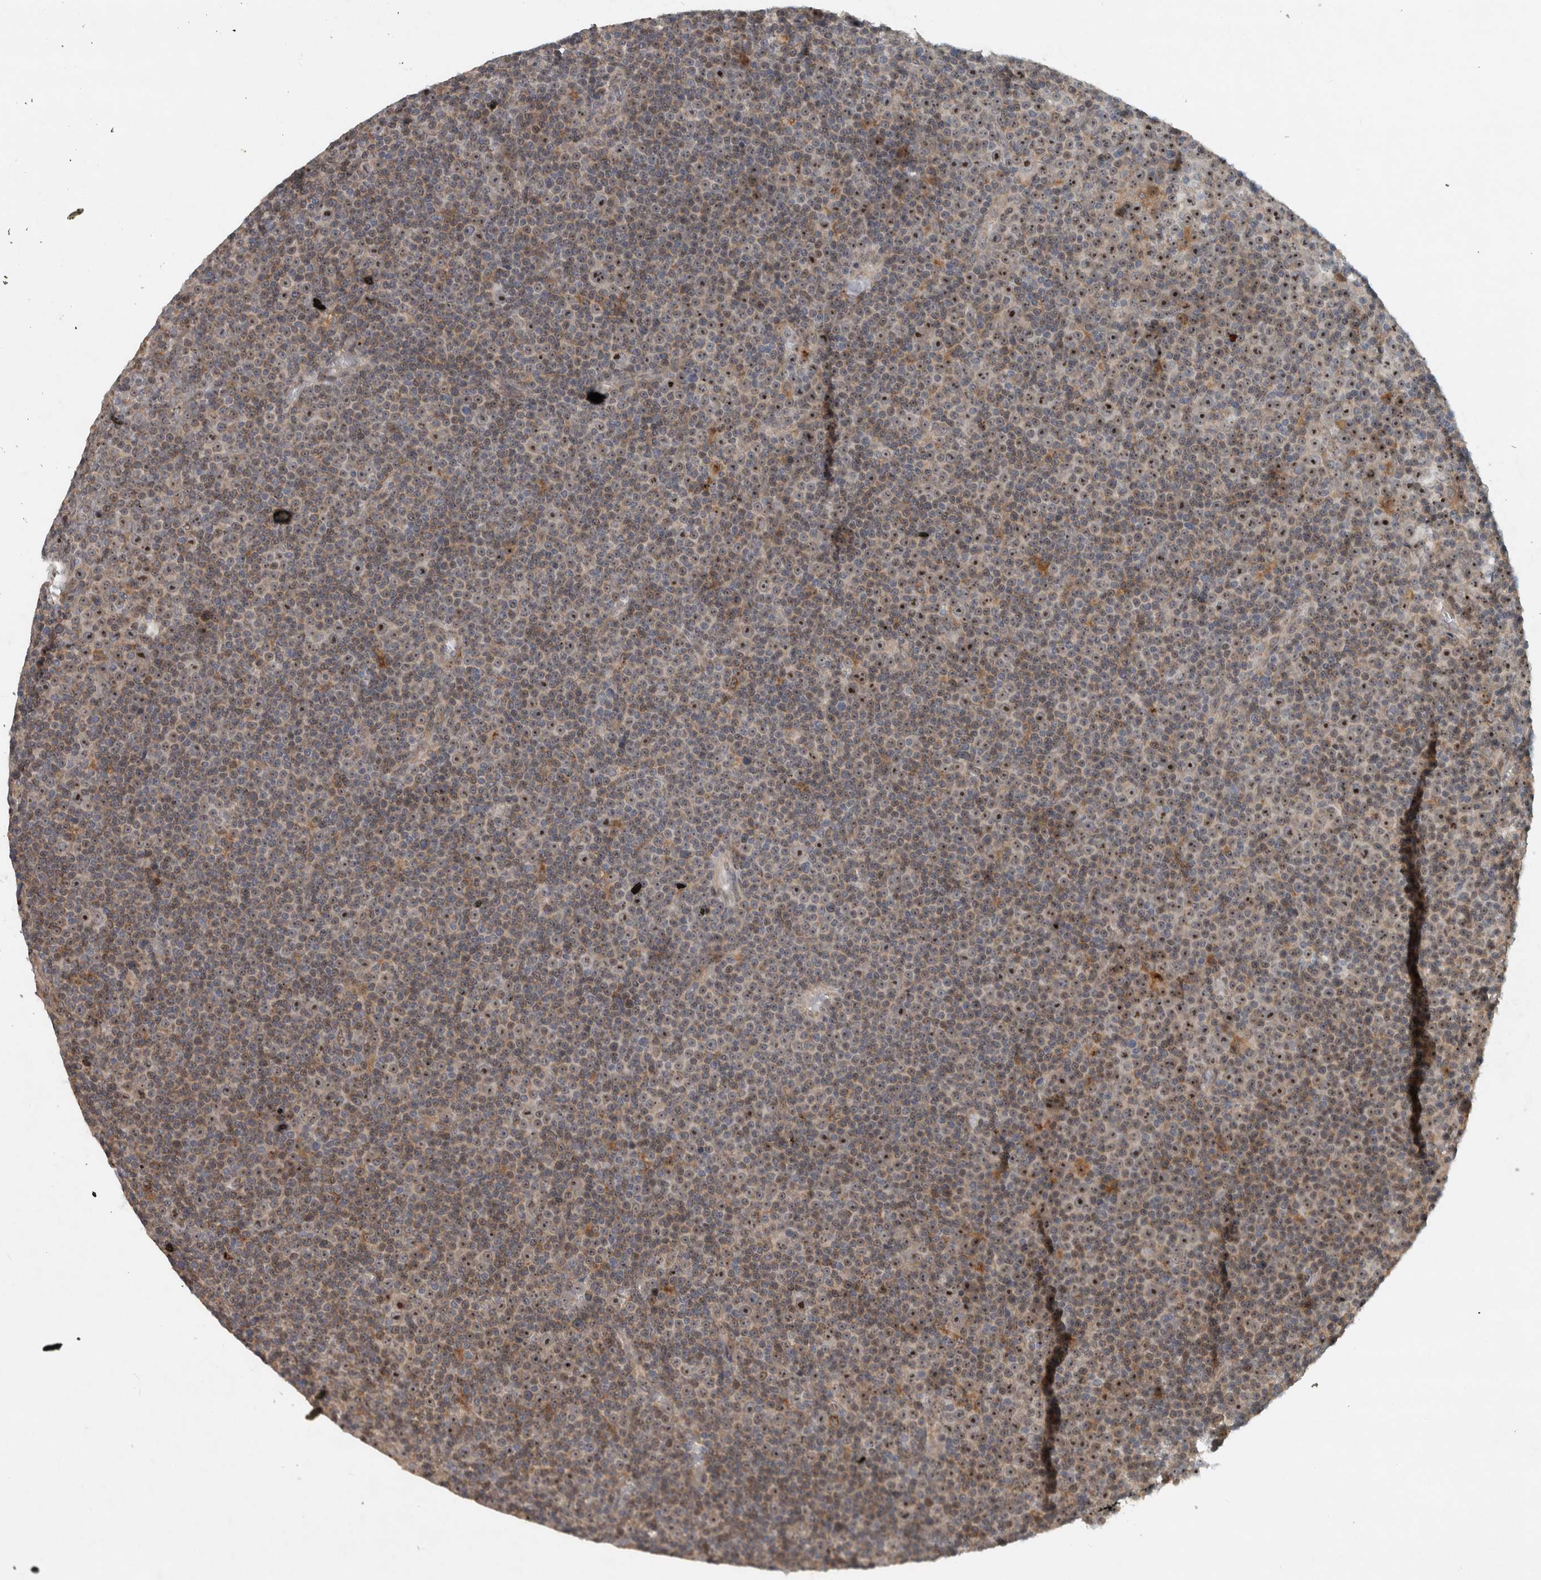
{"staining": {"intensity": "moderate", "quantity": "25%-75%", "location": "nuclear"}, "tissue": "lymphoma", "cell_type": "Tumor cells", "image_type": "cancer", "snomed": [{"axis": "morphology", "description": "Malignant lymphoma, non-Hodgkin's type, Low grade"}, {"axis": "topography", "description": "Lymph node"}], "caption": "Immunohistochemistry (IHC) (DAB (3,3'-diaminobenzidine)) staining of malignant lymphoma, non-Hodgkin's type (low-grade) reveals moderate nuclear protein expression in about 25%-75% of tumor cells.", "gene": "GPR137B", "patient": {"sex": "female", "age": 67}}